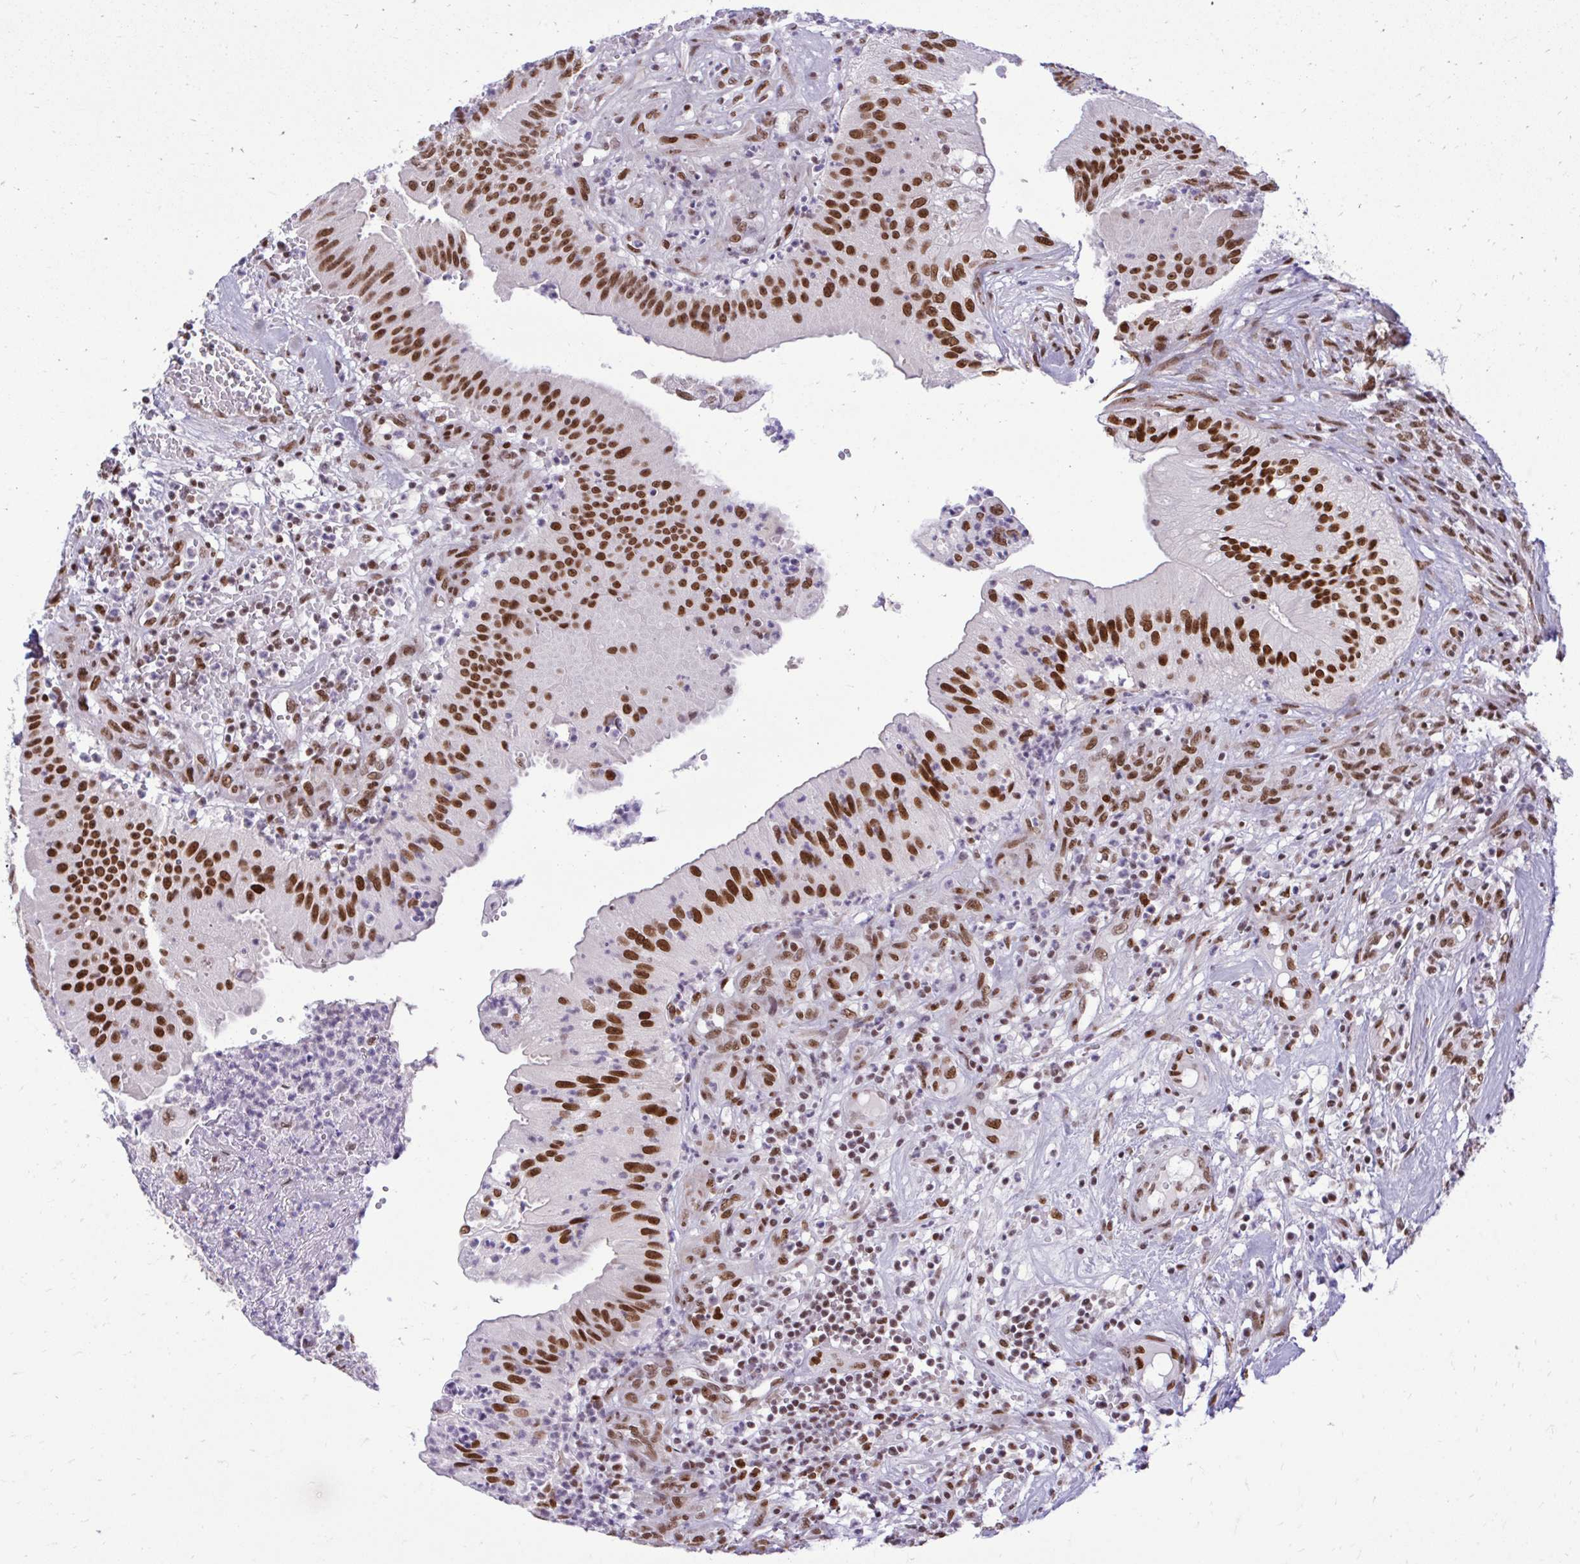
{"staining": {"intensity": "strong", "quantity": ">75%", "location": "nuclear"}, "tissue": "head and neck cancer", "cell_type": "Tumor cells", "image_type": "cancer", "snomed": [{"axis": "morphology", "description": "Adenocarcinoma, NOS"}, {"axis": "topography", "description": "Head-Neck"}], "caption": "Protein staining shows strong nuclear expression in approximately >75% of tumor cells in head and neck cancer.", "gene": "CDYL", "patient": {"sex": "male", "age": 44}}